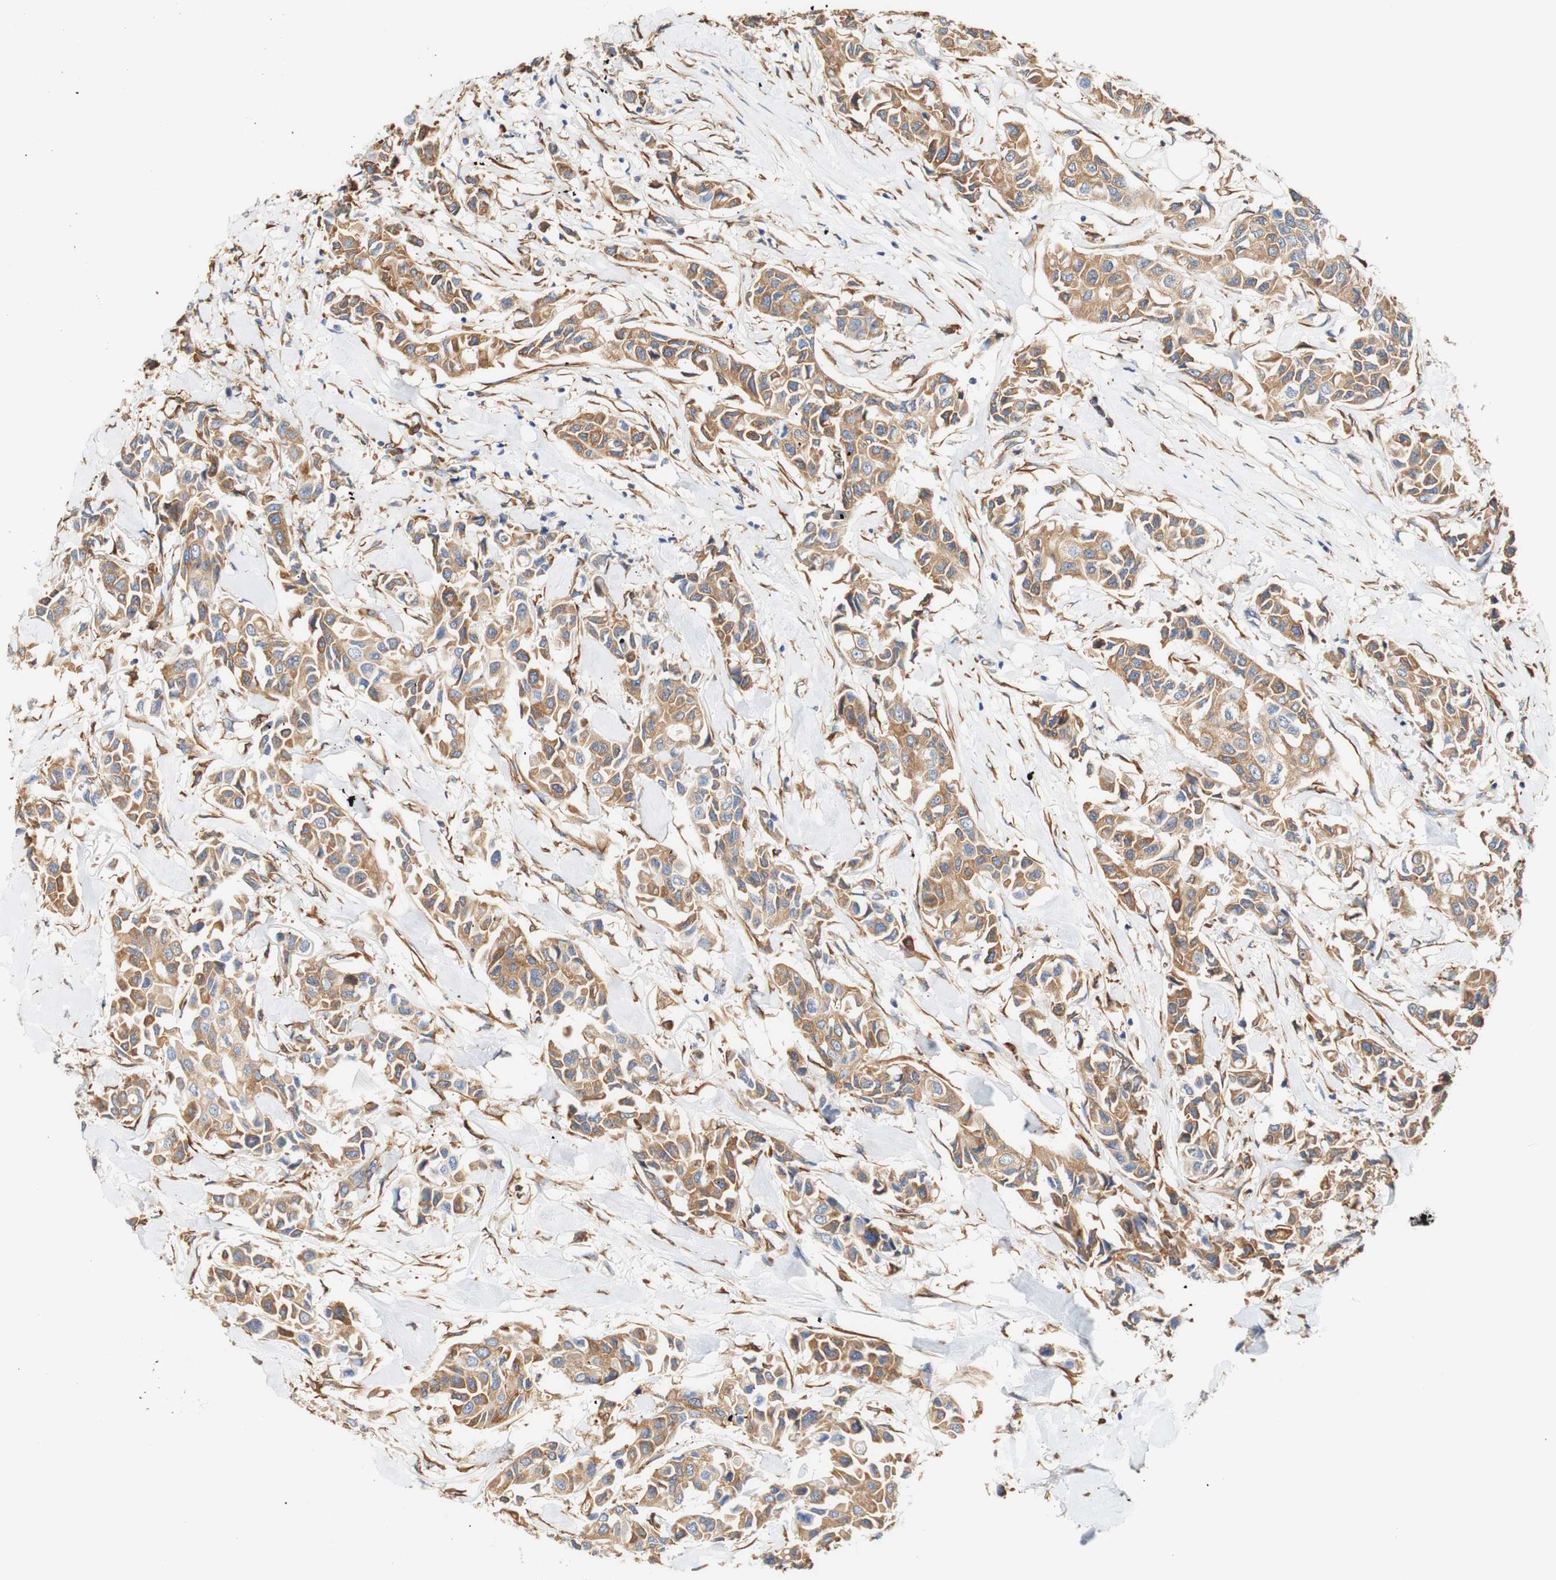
{"staining": {"intensity": "moderate", "quantity": ">75%", "location": "cytoplasmic/membranous"}, "tissue": "breast cancer", "cell_type": "Tumor cells", "image_type": "cancer", "snomed": [{"axis": "morphology", "description": "Duct carcinoma"}, {"axis": "topography", "description": "Breast"}], "caption": "A medium amount of moderate cytoplasmic/membranous positivity is present in approximately >75% of tumor cells in breast cancer tissue.", "gene": "EIF2AK4", "patient": {"sex": "female", "age": 80}}